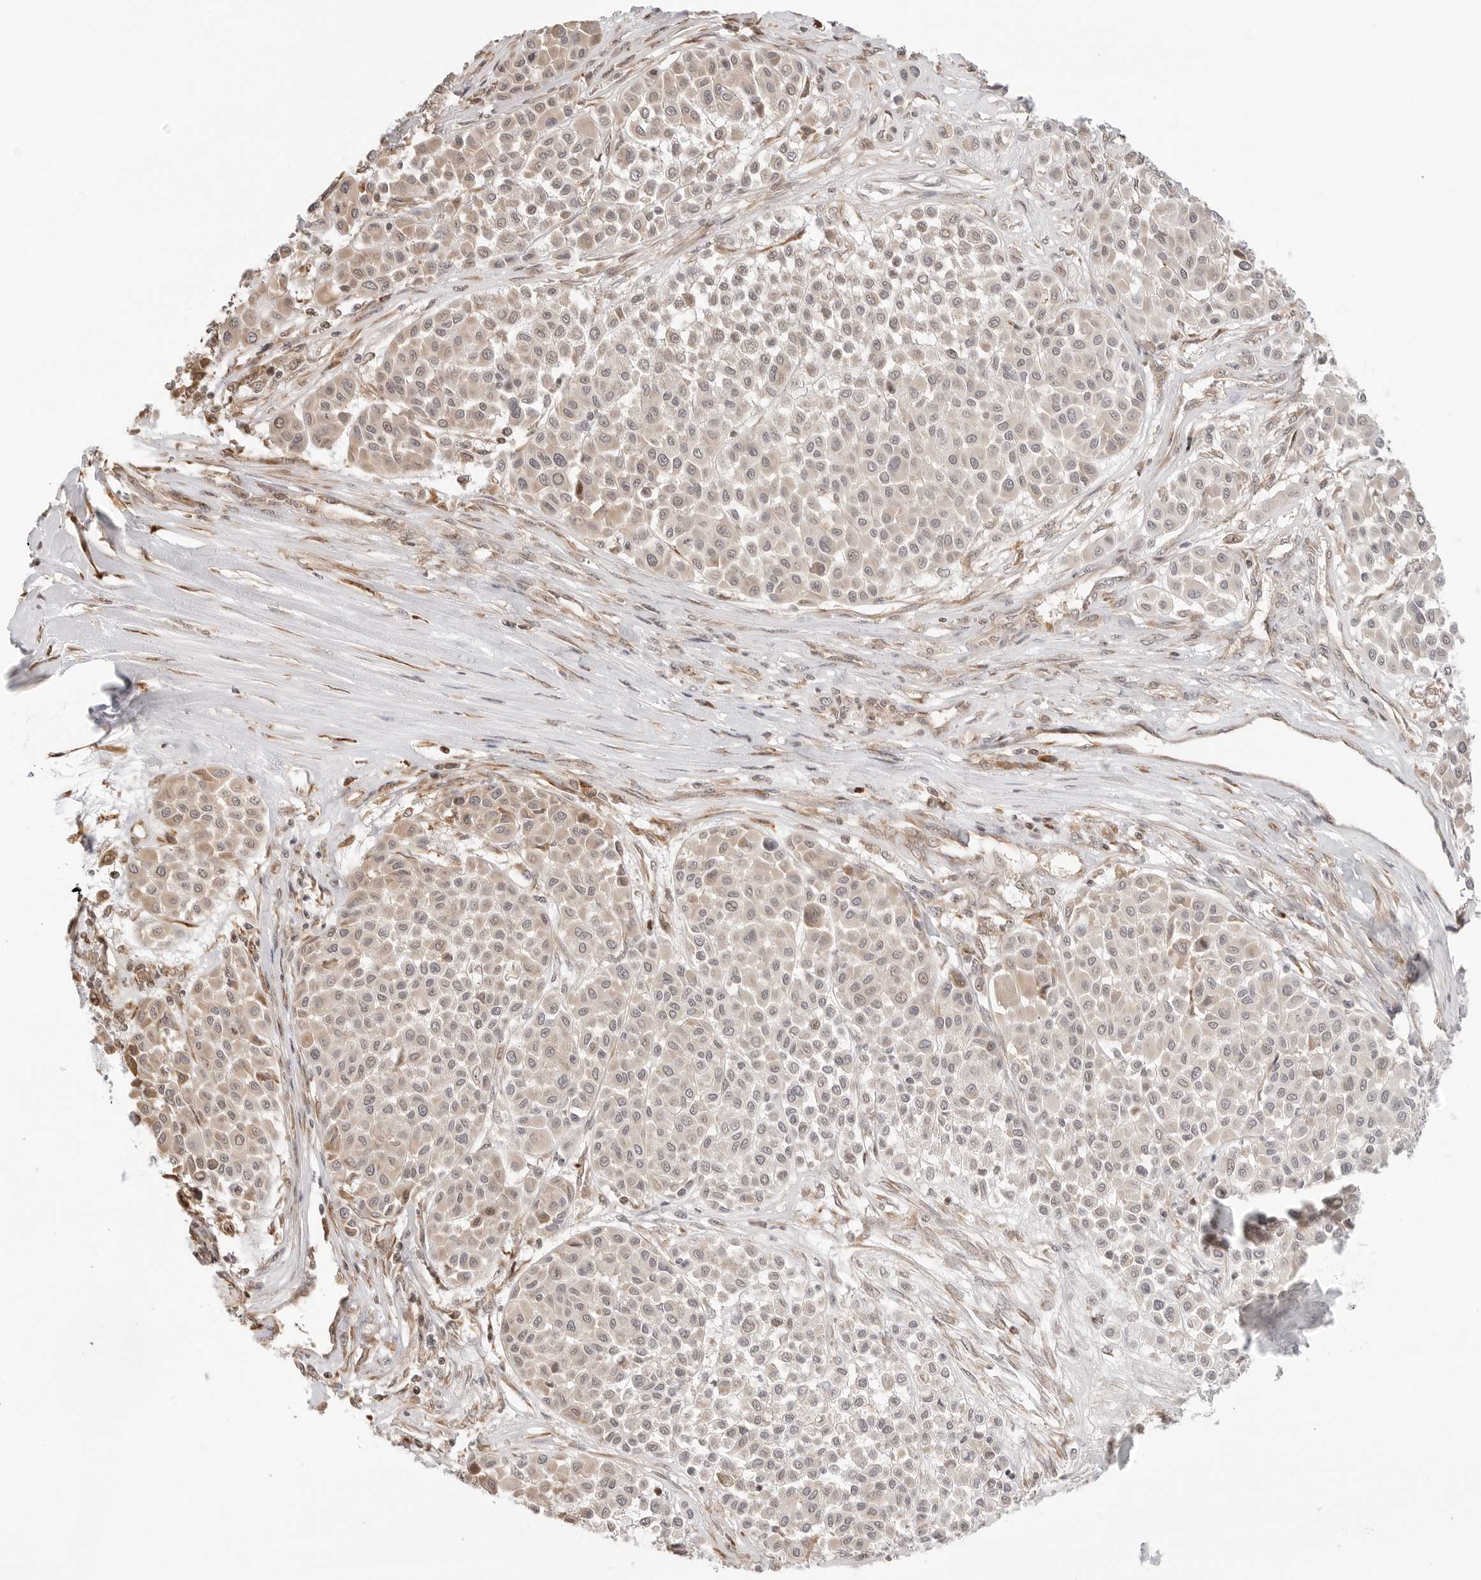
{"staining": {"intensity": "weak", "quantity": "<25%", "location": "cytoplasmic/membranous"}, "tissue": "melanoma", "cell_type": "Tumor cells", "image_type": "cancer", "snomed": [{"axis": "morphology", "description": "Malignant melanoma, Metastatic site"}, {"axis": "topography", "description": "Soft tissue"}], "caption": "Immunohistochemistry (IHC) image of neoplastic tissue: human melanoma stained with DAB (3,3'-diaminobenzidine) reveals no significant protein staining in tumor cells.", "gene": "FKBP14", "patient": {"sex": "male", "age": 41}}